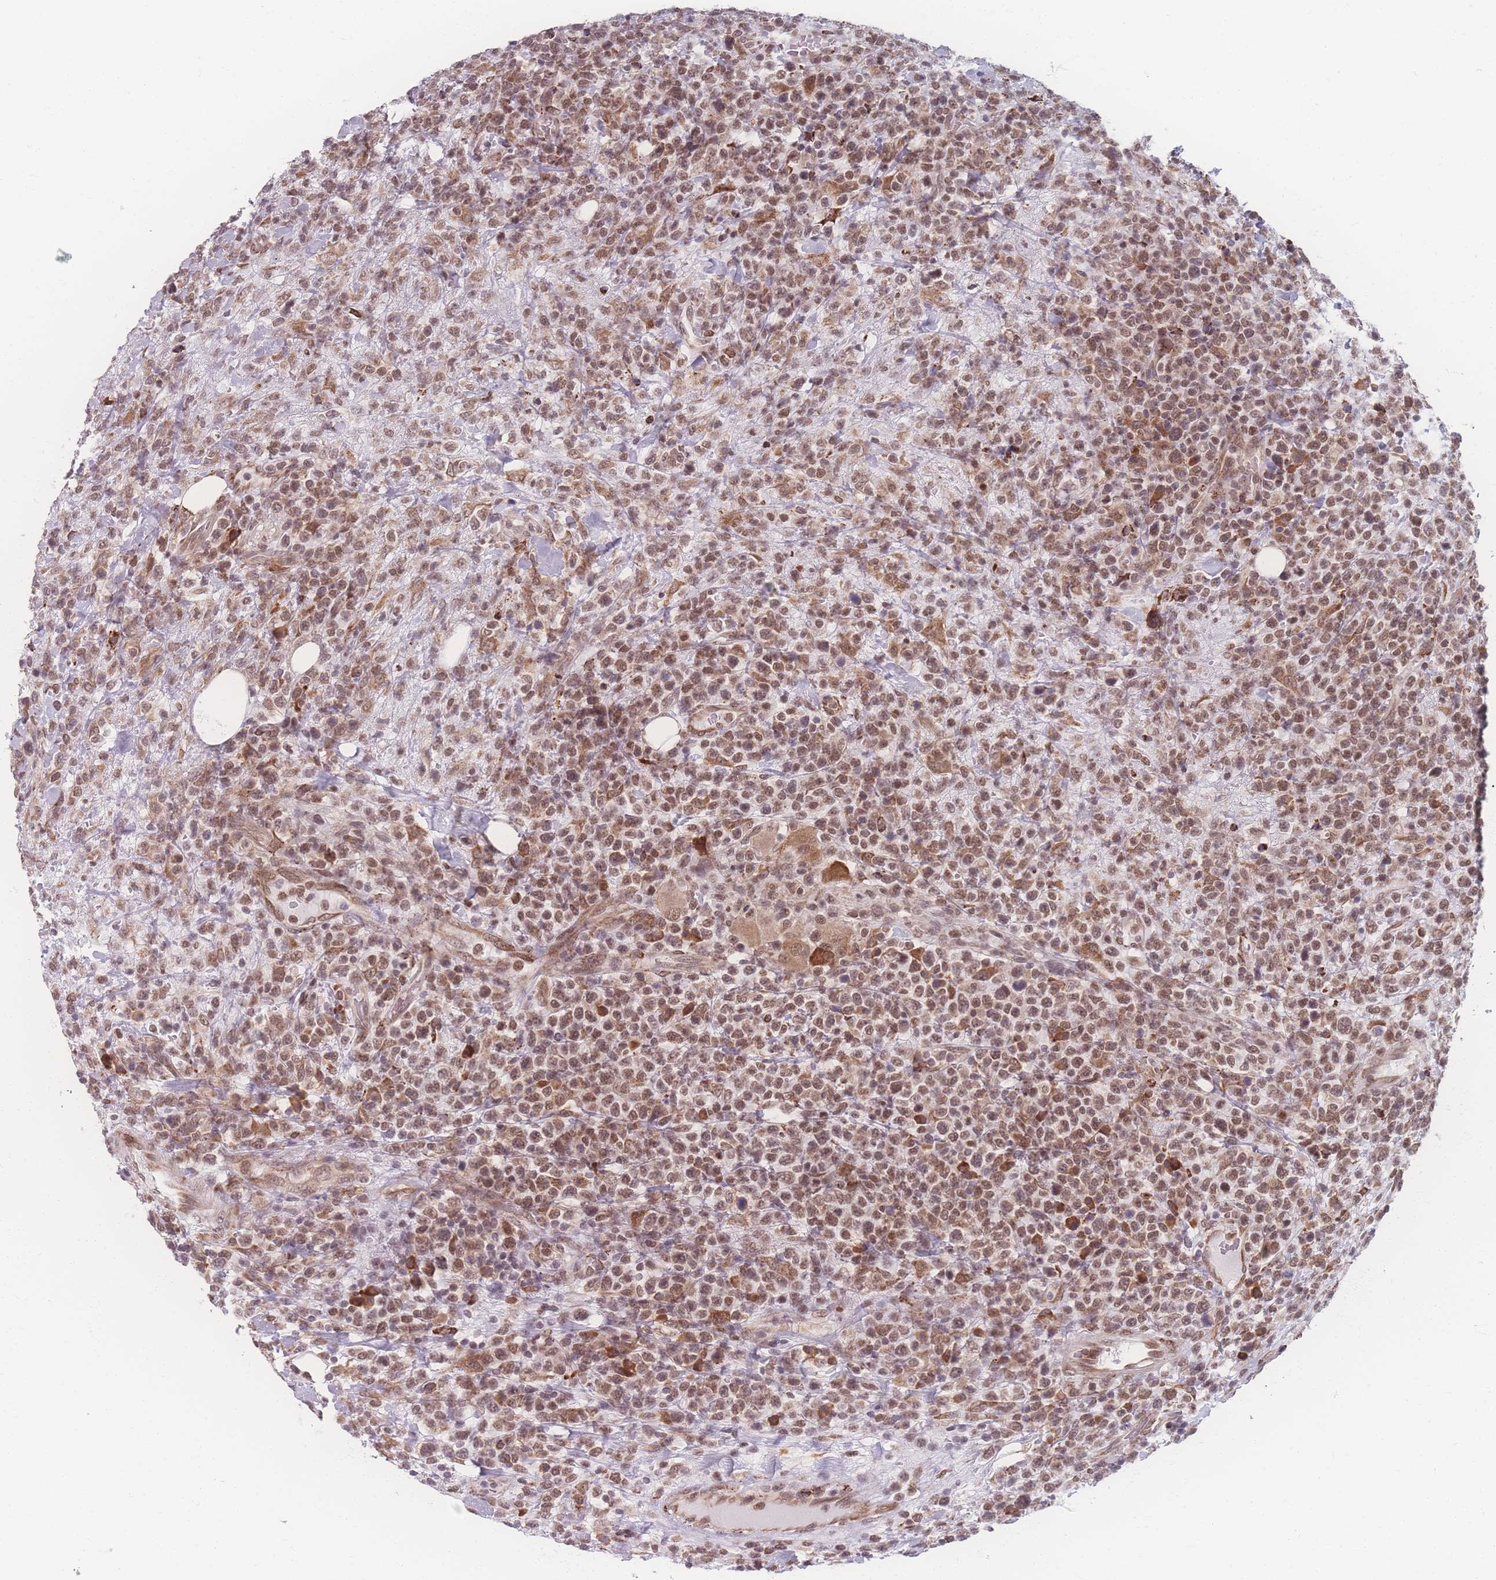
{"staining": {"intensity": "moderate", "quantity": ">75%", "location": "nuclear"}, "tissue": "lymphoma", "cell_type": "Tumor cells", "image_type": "cancer", "snomed": [{"axis": "morphology", "description": "Malignant lymphoma, non-Hodgkin's type, High grade"}, {"axis": "topography", "description": "Colon"}], "caption": "A high-resolution photomicrograph shows immunohistochemistry staining of lymphoma, which demonstrates moderate nuclear positivity in approximately >75% of tumor cells.", "gene": "ZC3H13", "patient": {"sex": "female", "age": 53}}